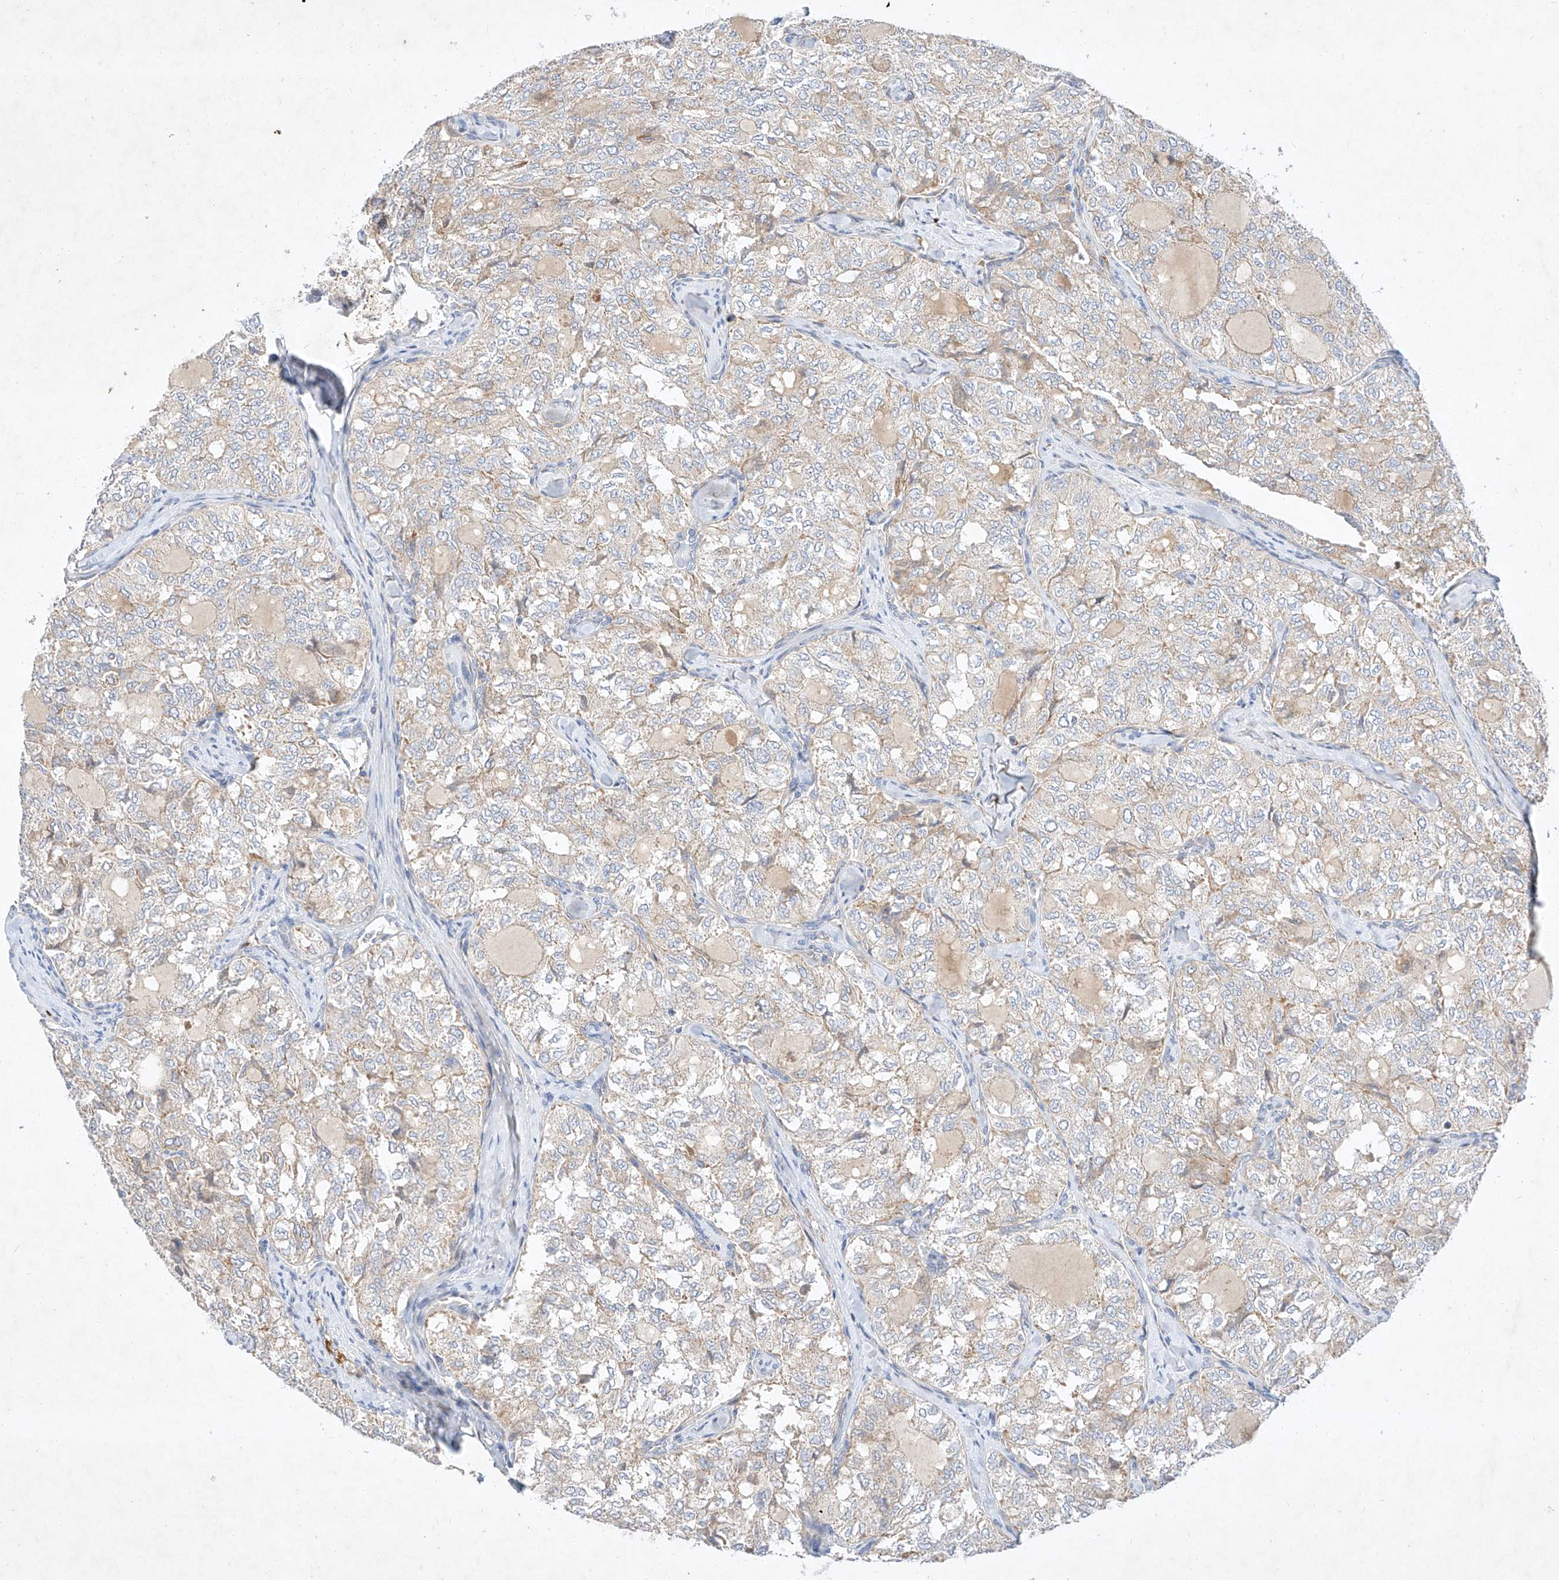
{"staining": {"intensity": "weak", "quantity": "<25%", "location": "cytoplasmic/membranous"}, "tissue": "thyroid cancer", "cell_type": "Tumor cells", "image_type": "cancer", "snomed": [{"axis": "morphology", "description": "Follicular adenoma carcinoma, NOS"}, {"axis": "topography", "description": "Thyroid gland"}], "caption": "This is an IHC histopathology image of human thyroid cancer. There is no staining in tumor cells.", "gene": "OSGEPL1", "patient": {"sex": "male", "age": 75}}